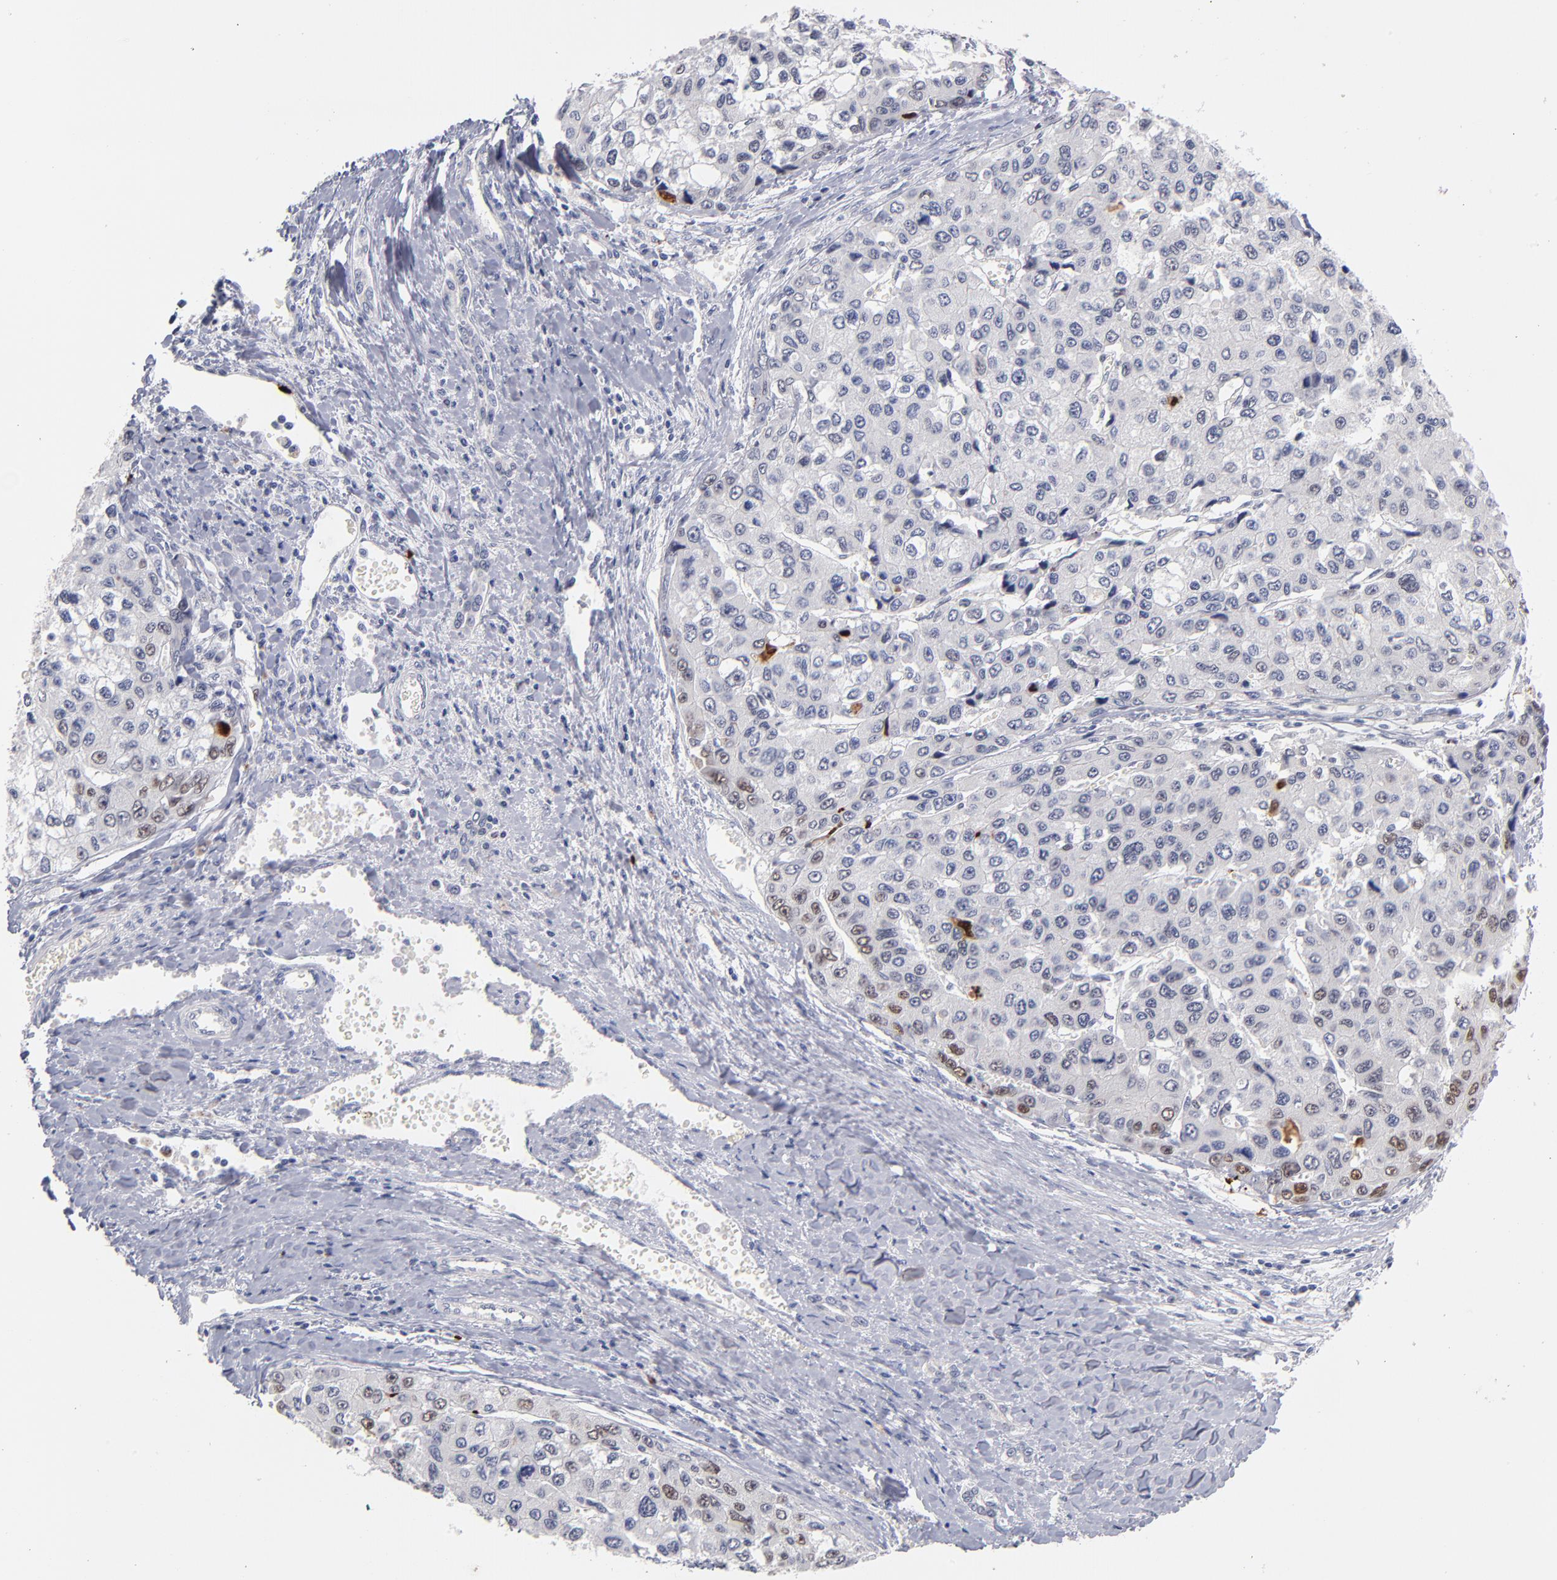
{"staining": {"intensity": "moderate", "quantity": "<25%", "location": "nuclear"}, "tissue": "liver cancer", "cell_type": "Tumor cells", "image_type": "cancer", "snomed": [{"axis": "morphology", "description": "Carcinoma, Hepatocellular, NOS"}, {"axis": "topography", "description": "Liver"}], "caption": "High-magnification brightfield microscopy of hepatocellular carcinoma (liver) stained with DAB (3,3'-diaminobenzidine) (brown) and counterstained with hematoxylin (blue). tumor cells exhibit moderate nuclear expression is identified in about<25% of cells.", "gene": "PARP1", "patient": {"sex": "female", "age": 66}}